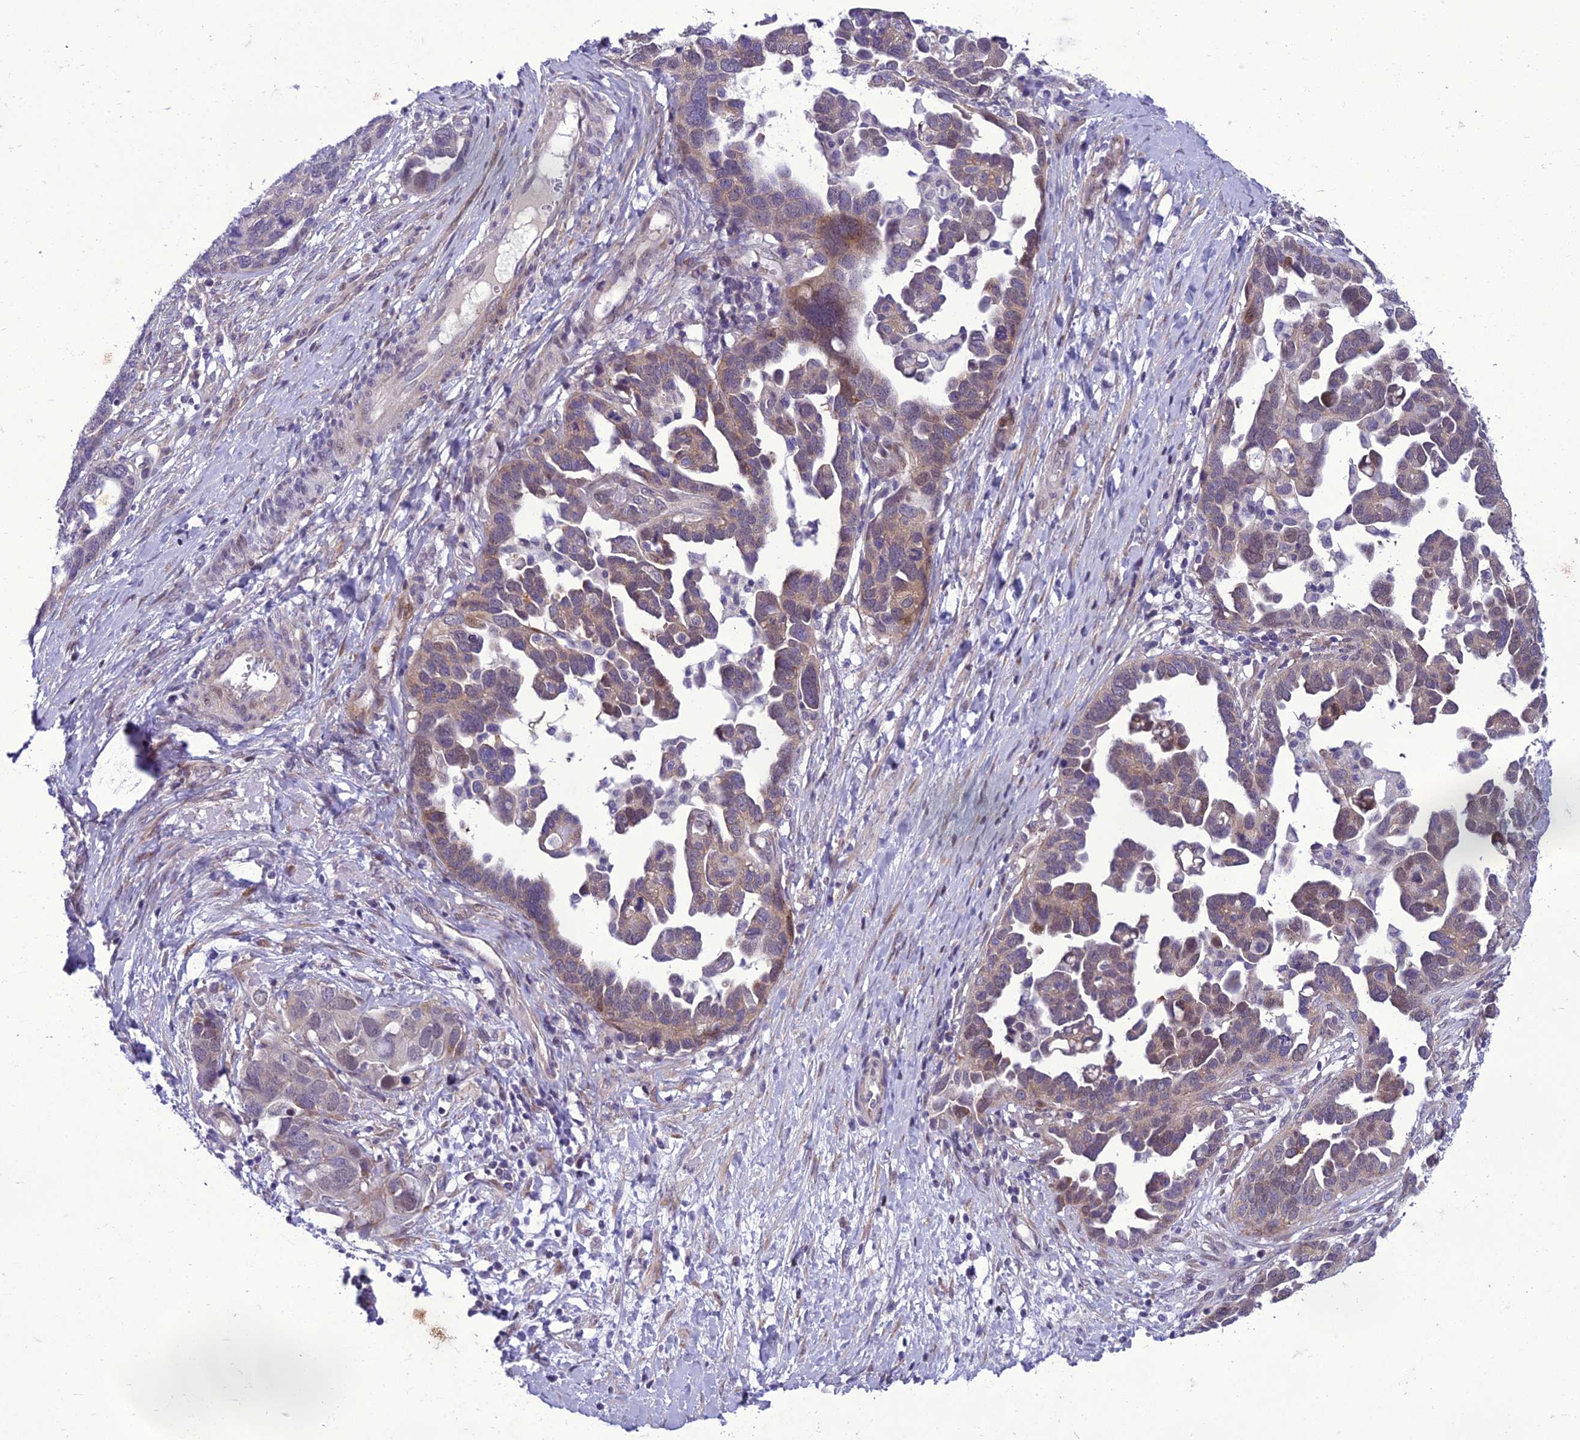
{"staining": {"intensity": "weak", "quantity": ">75%", "location": "cytoplasmic/membranous"}, "tissue": "ovarian cancer", "cell_type": "Tumor cells", "image_type": "cancer", "snomed": [{"axis": "morphology", "description": "Cystadenocarcinoma, serous, NOS"}, {"axis": "topography", "description": "Ovary"}], "caption": "Ovarian cancer stained with immunohistochemistry (IHC) reveals weak cytoplasmic/membranous expression in about >75% of tumor cells. (brown staining indicates protein expression, while blue staining denotes nuclei).", "gene": "GAB4", "patient": {"sex": "female", "age": 54}}